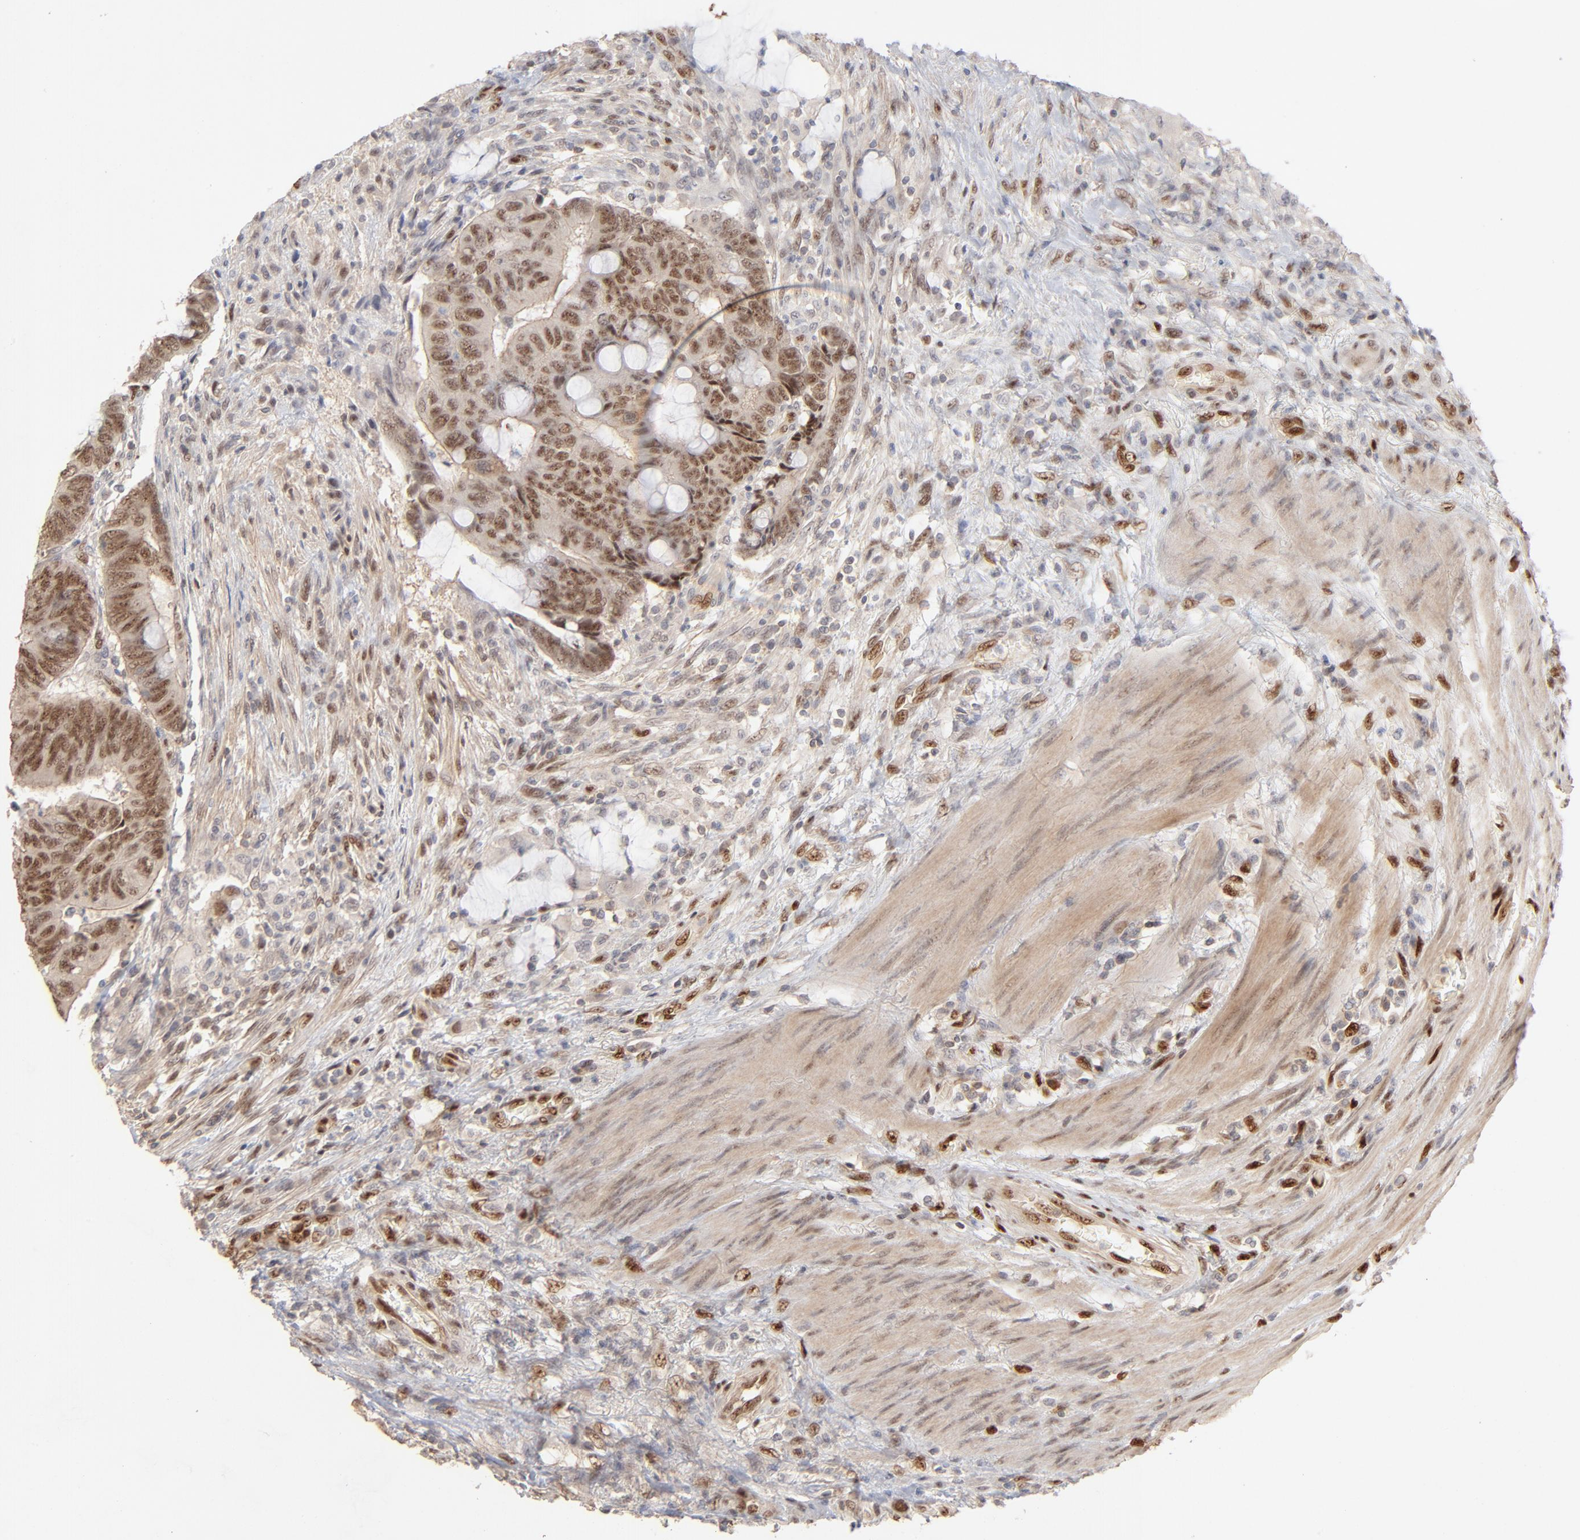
{"staining": {"intensity": "moderate", "quantity": ">75%", "location": "nuclear"}, "tissue": "colorectal cancer", "cell_type": "Tumor cells", "image_type": "cancer", "snomed": [{"axis": "morphology", "description": "Normal tissue, NOS"}, {"axis": "morphology", "description": "Adenocarcinoma, NOS"}, {"axis": "topography", "description": "Rectum"}], "caption": "Colorectal cancer (adenocarcinoma) stained with IHC demonstrates moderate nuclear expression in approximately >75% of tumor cells.", "gene": "NFIB", "patient": {"sex": "male", "age": 92}}